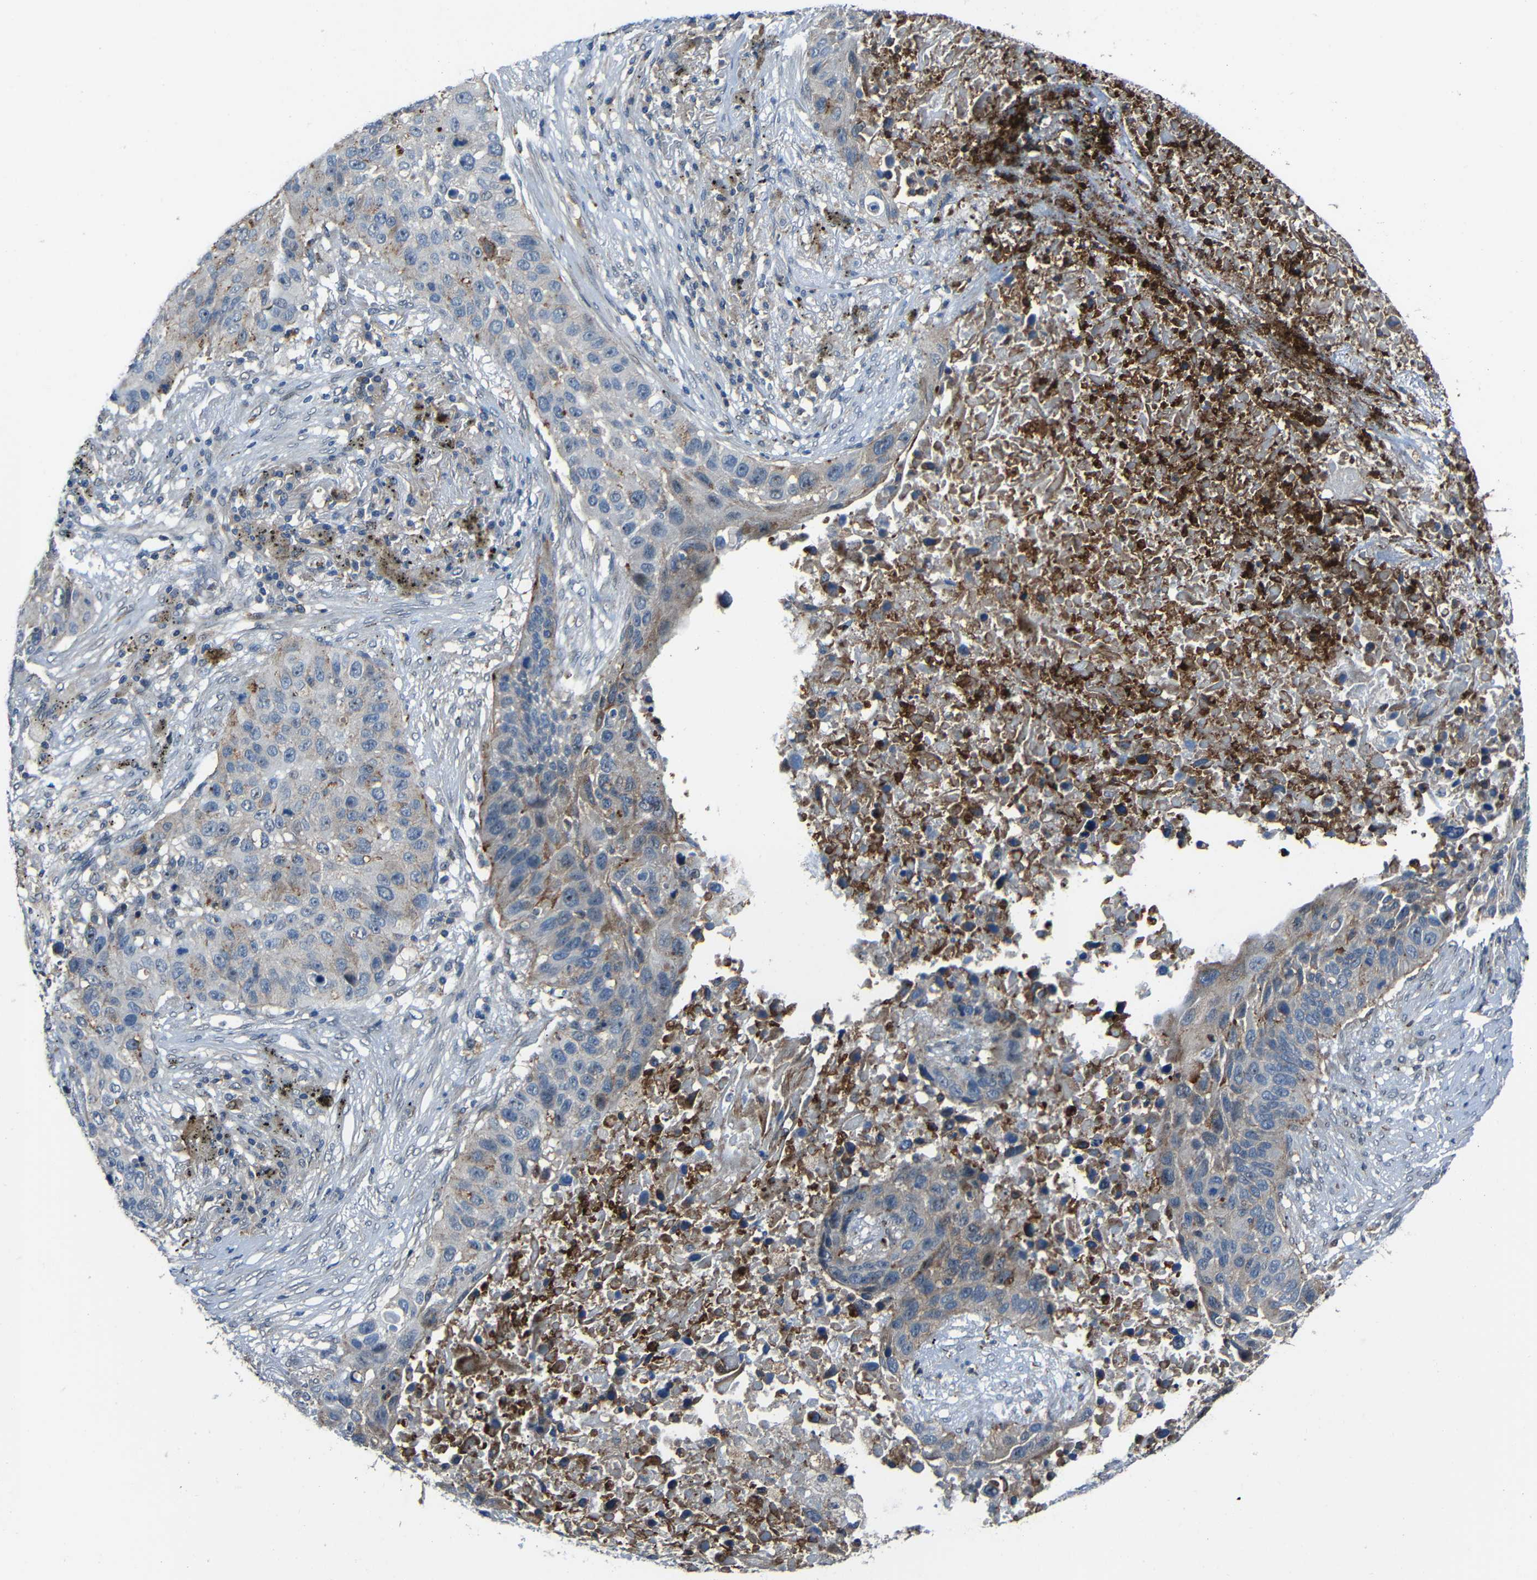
{"staining": {"intensity": "moderate", "quantity": "25%-75%", "location": "cytoplasmic/membranous"}, "tissue": "lung cancer", "cell_type": "Tumor cells", "image_type": "cancer", "snomed": [{"axis": "morphology", "description": "Squamous cell carcinoma, NOS"}, {"axis": "topography", "description": "Lung"}], "caption": "Tumor cells reveal medium levels of moderate cytoplasmic/membranous positivity in about 25%-75% of cells in human lung cancer.", "gene": "DNAJC5", "patient": {"sex": "male", "age": 57}}